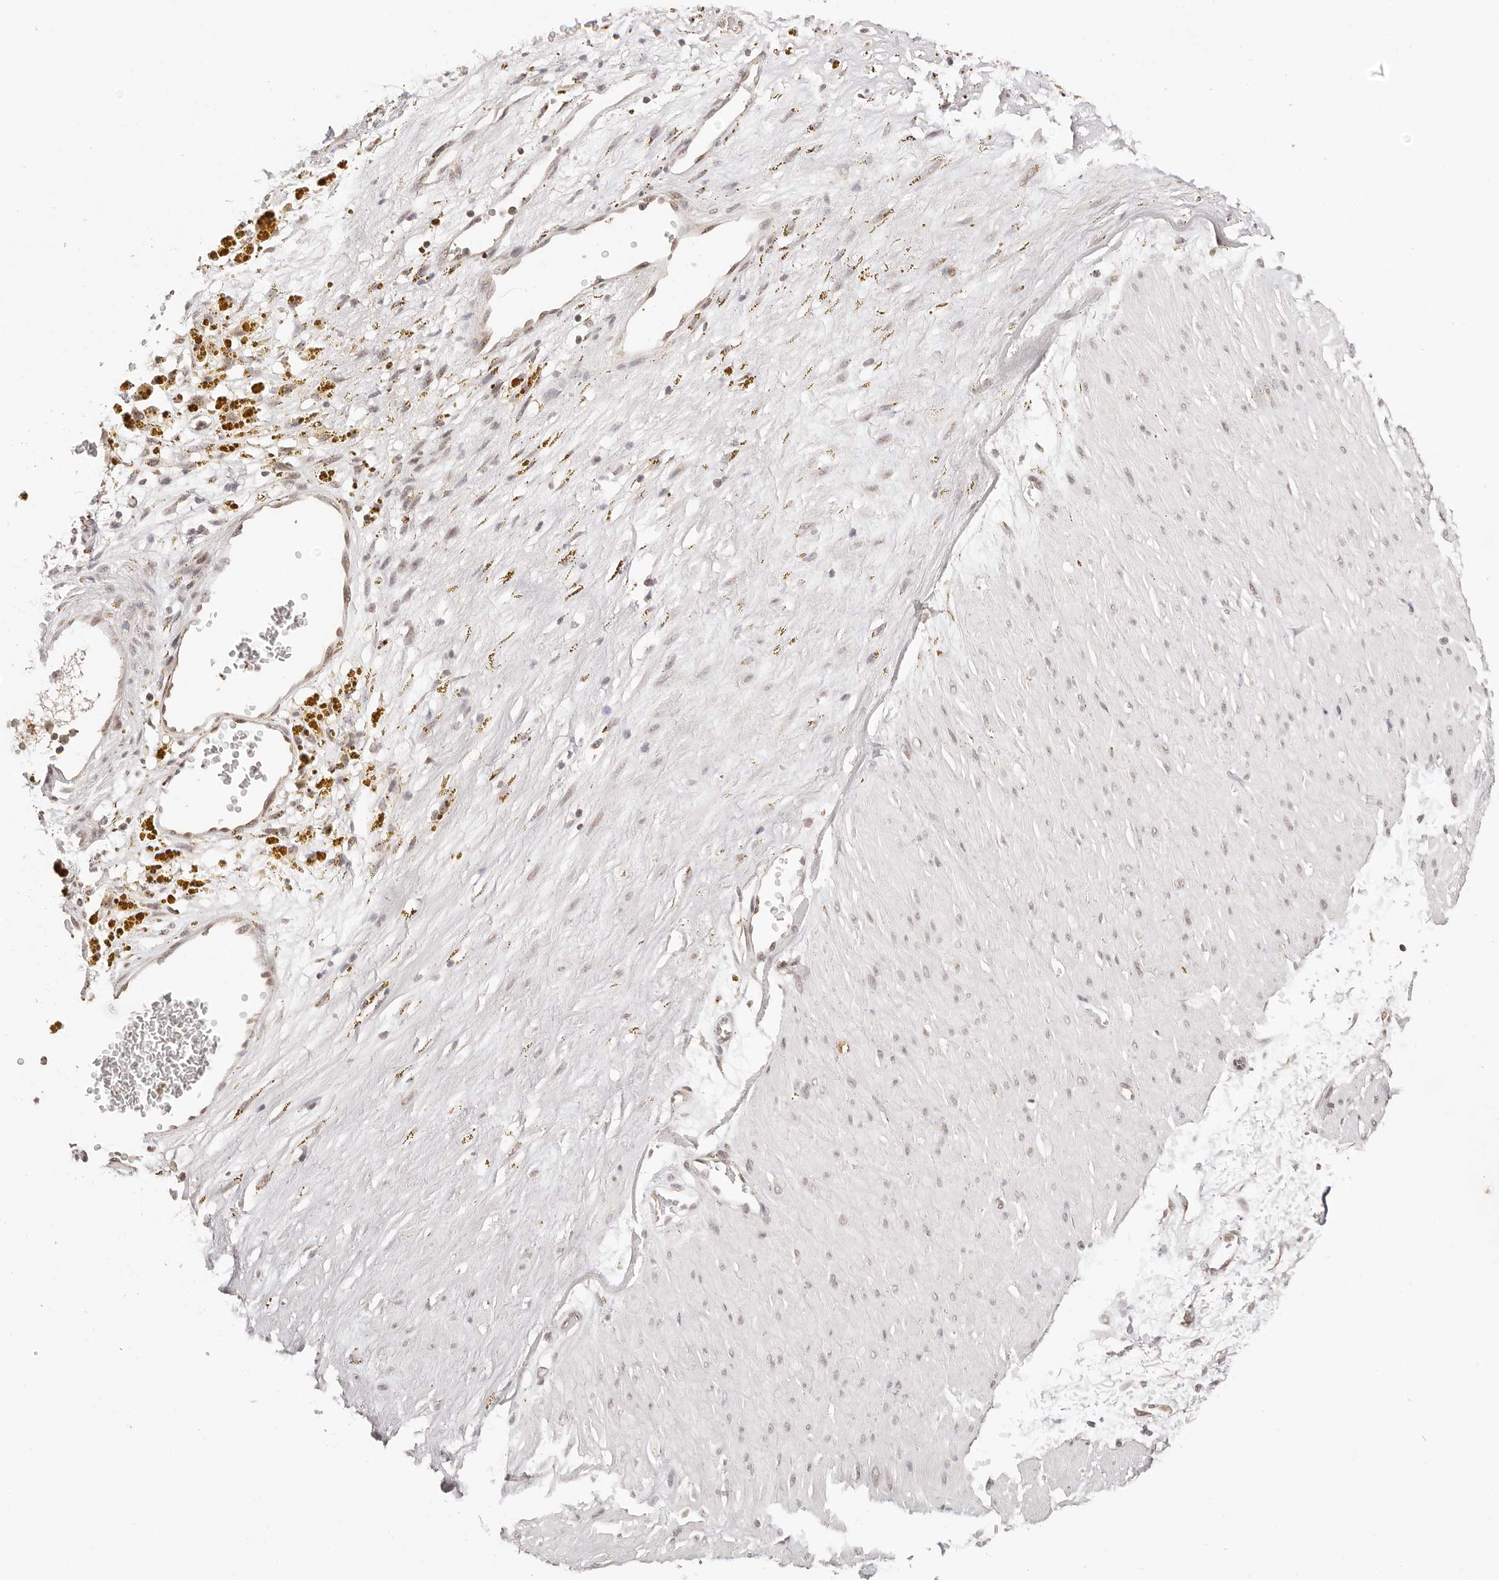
{"staining": {"intensity": "weak", "quantity": "25%-75%", "location": "nuclear"}, "tissue": "adipose tissue", "cell_type": "Adipocytes", "image_type": "normal", "snomed": [{"axis": "morphology", "description": "Normal tissue, NOS"}, {"axis": "topography", "description": "Soft tissue"}], "caption": "This histopathology image demonstrates normal adipose tissue stained with immunohistochemistry (IHC) to label a protein in brown. The nuclear of adipocytes show weak positivity for the protein. Nuclei are counter-stained blue.", "gene": "RFC3", "patient": {"sex": "male", "age": 72}}